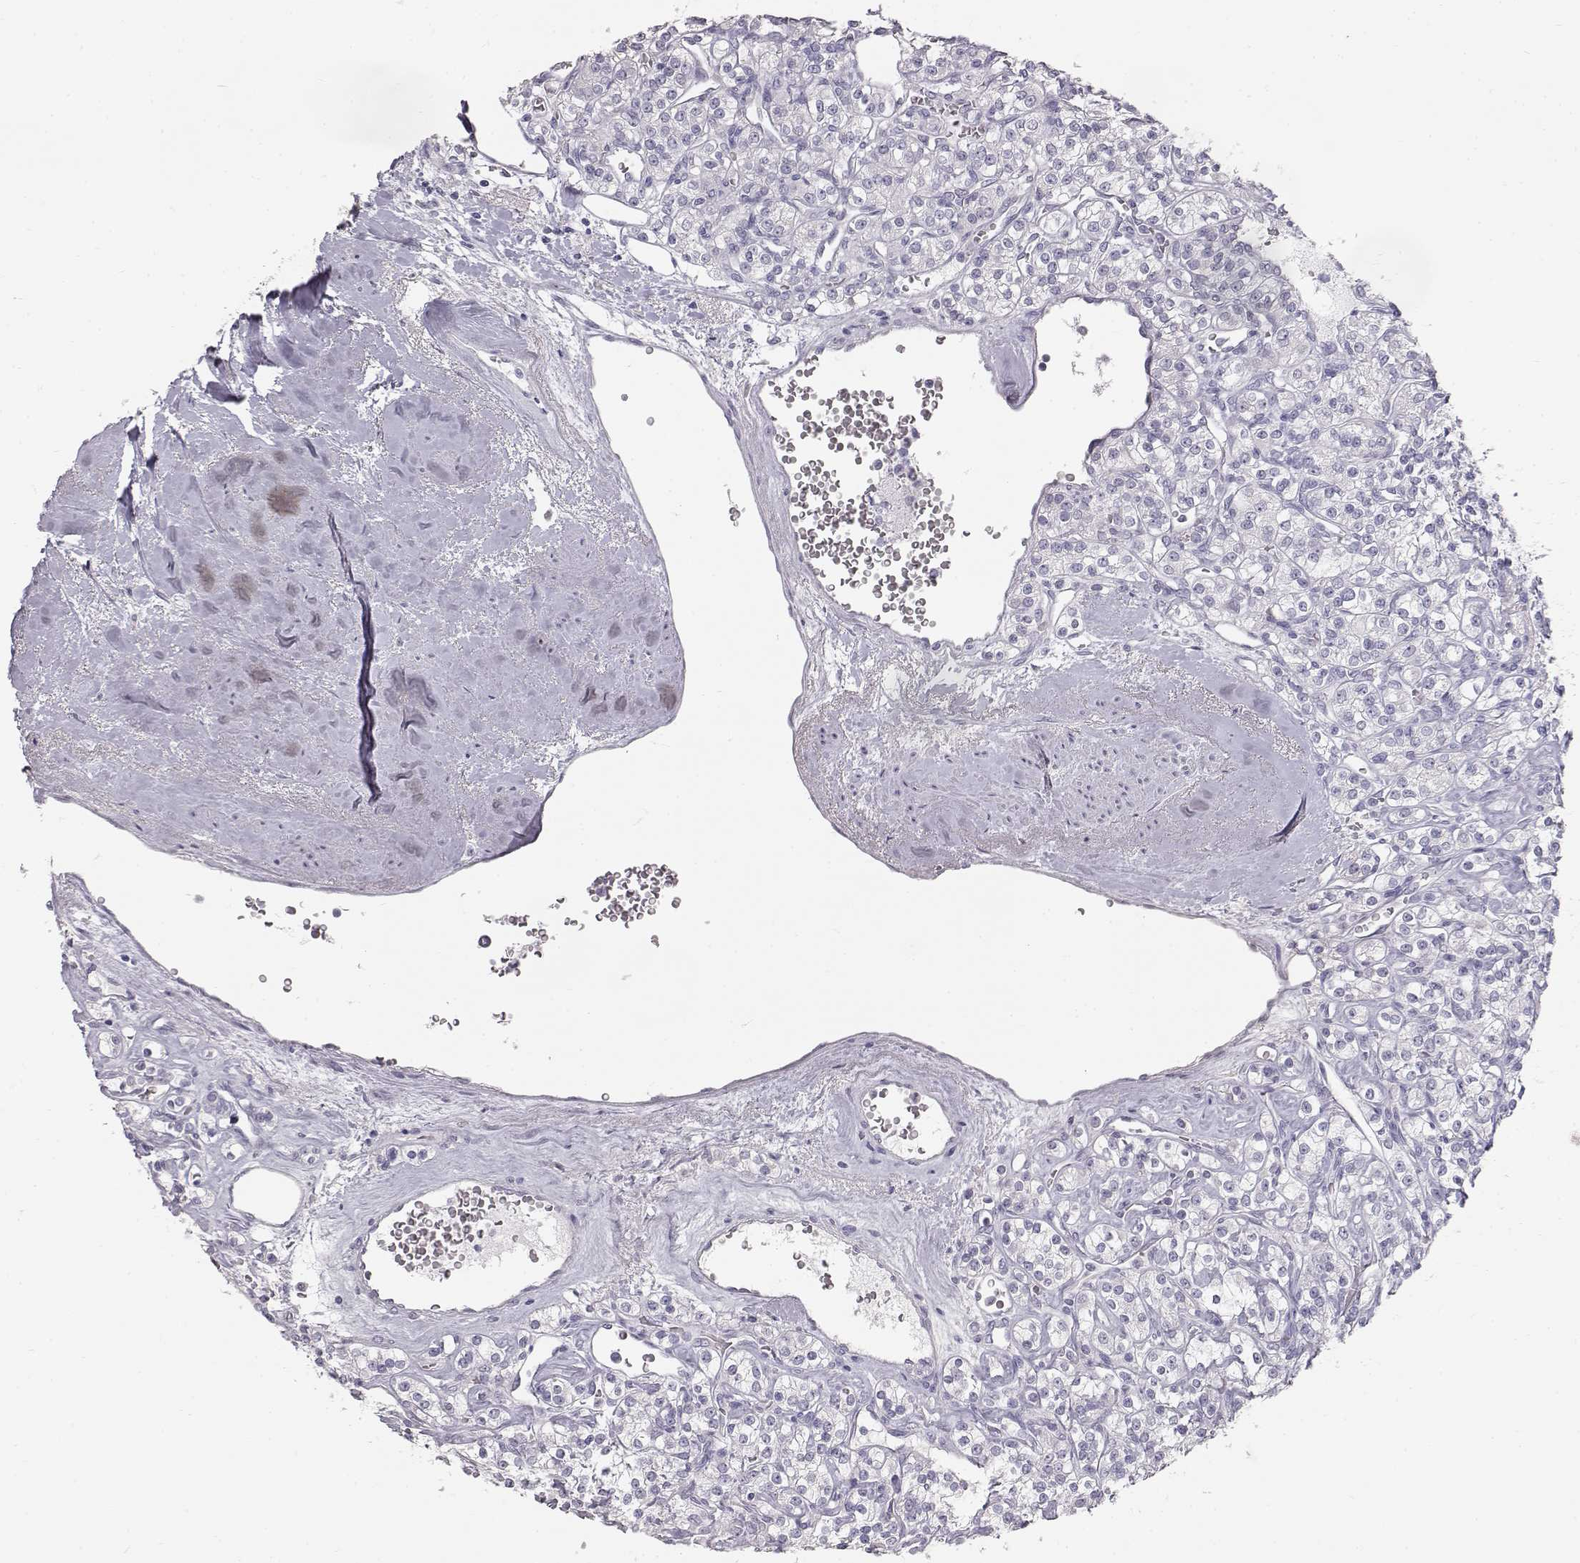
{"staining": {"intensity": "negative", "quantity": "none", "location": "none"}, "tissue": "renal cancer", "cell_type": "Tumor cells", "image_type": "cancer", "snomed": [{"axis": "morphology", "description": "Adenocarcinoma, NOS"}, {"axis": "topography", "description": "Kidney"}], "caption": "DAB (3,3'-diaminobenzidine) immunohistochemical staining of renal cancer exhibits no significant positivity in tumor cells. Brightfield microscopy of IHC stained with DAB (3,3'-diaminobenzidine) (brown) and hematoxylin (blue), captured at high magnification.", "gene": "KRT33A", "patient": {"sex": "male", "age": 77}}